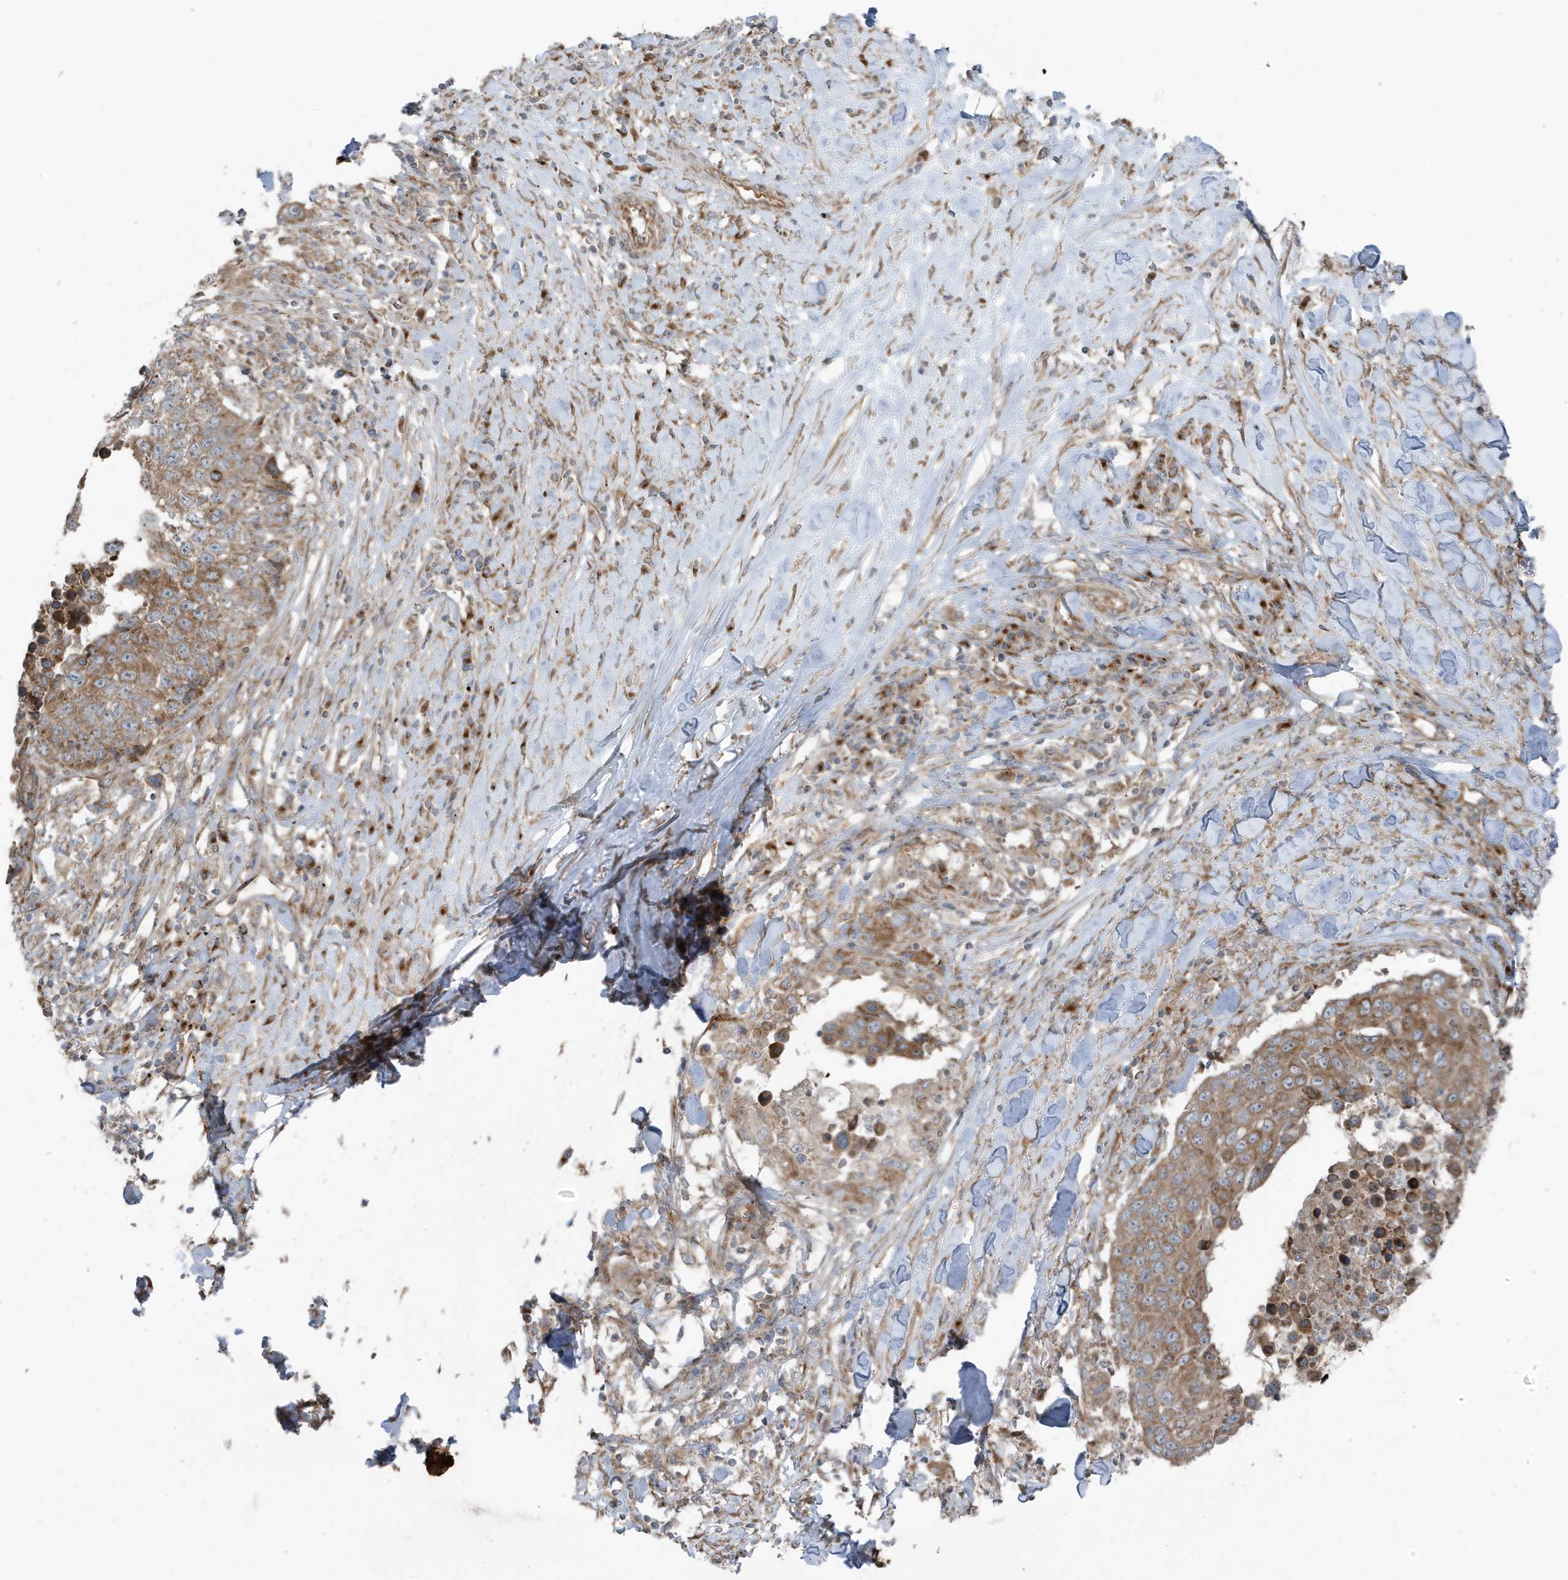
{"staining": {"intensity": "moderate", "quantity": ">75%", "location": "cytoplasmic/membranous"}, "tissue": "lung cancer", "cell_type": "Tumor cells", "image_type": "cancer", "snomed": [{"axis": "morphology", "description": "Squamous cell carcinoma, NOS"}, {"axis": "topography", "description": "Lung"}], "caption": "Immunohistochemistry micrograph of lung cancer (squamous cell carcinoma) stained for a protein (brown), which shows medium levels of moderate cytoplasmic/membranous positivity in approximately >75% of tumor cells.", "gene": "GOLGA4", "patient": {"sex": "male", "age": 66}}